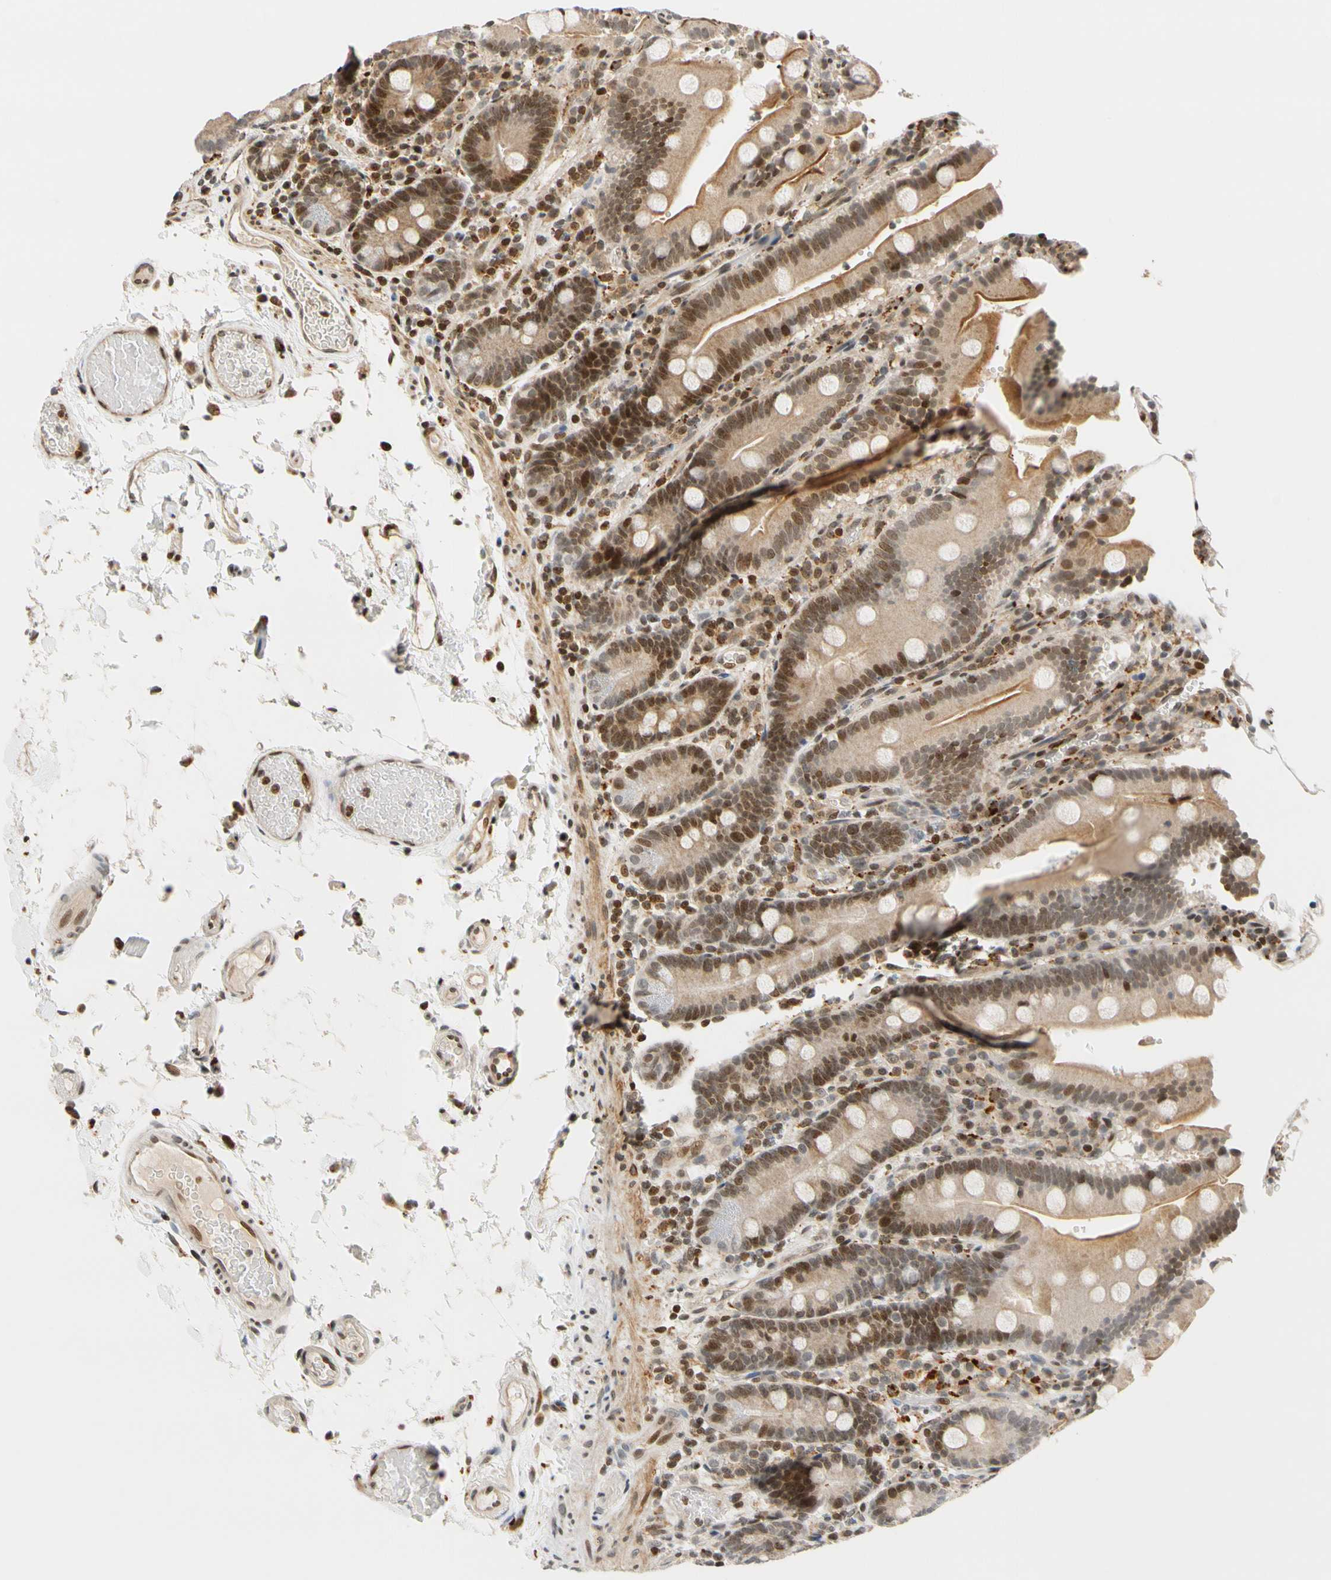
{"staining": {"intensity": "moderate", "quantity": ">75%", "location": "cytoplasmic/membranous,nuclear"}, "tissue": "duodenum", "cell_type": "Glandular cells", "image_type": "normal", "snomed": [{"axis": "morphology", "description": "Normal tissue, NOS"}, {"axis": "topography", "description": "Small intestine, NOS"}], "caption": "Immunohistochemical staining of normal human duodenum reveals >75% levels of moderate cytoplasmic/membranous,nuclear protein expression in approximately >75% of glandular cells.", "gene": "CDK7", "patient": {"sex": "female", "age": 71}}